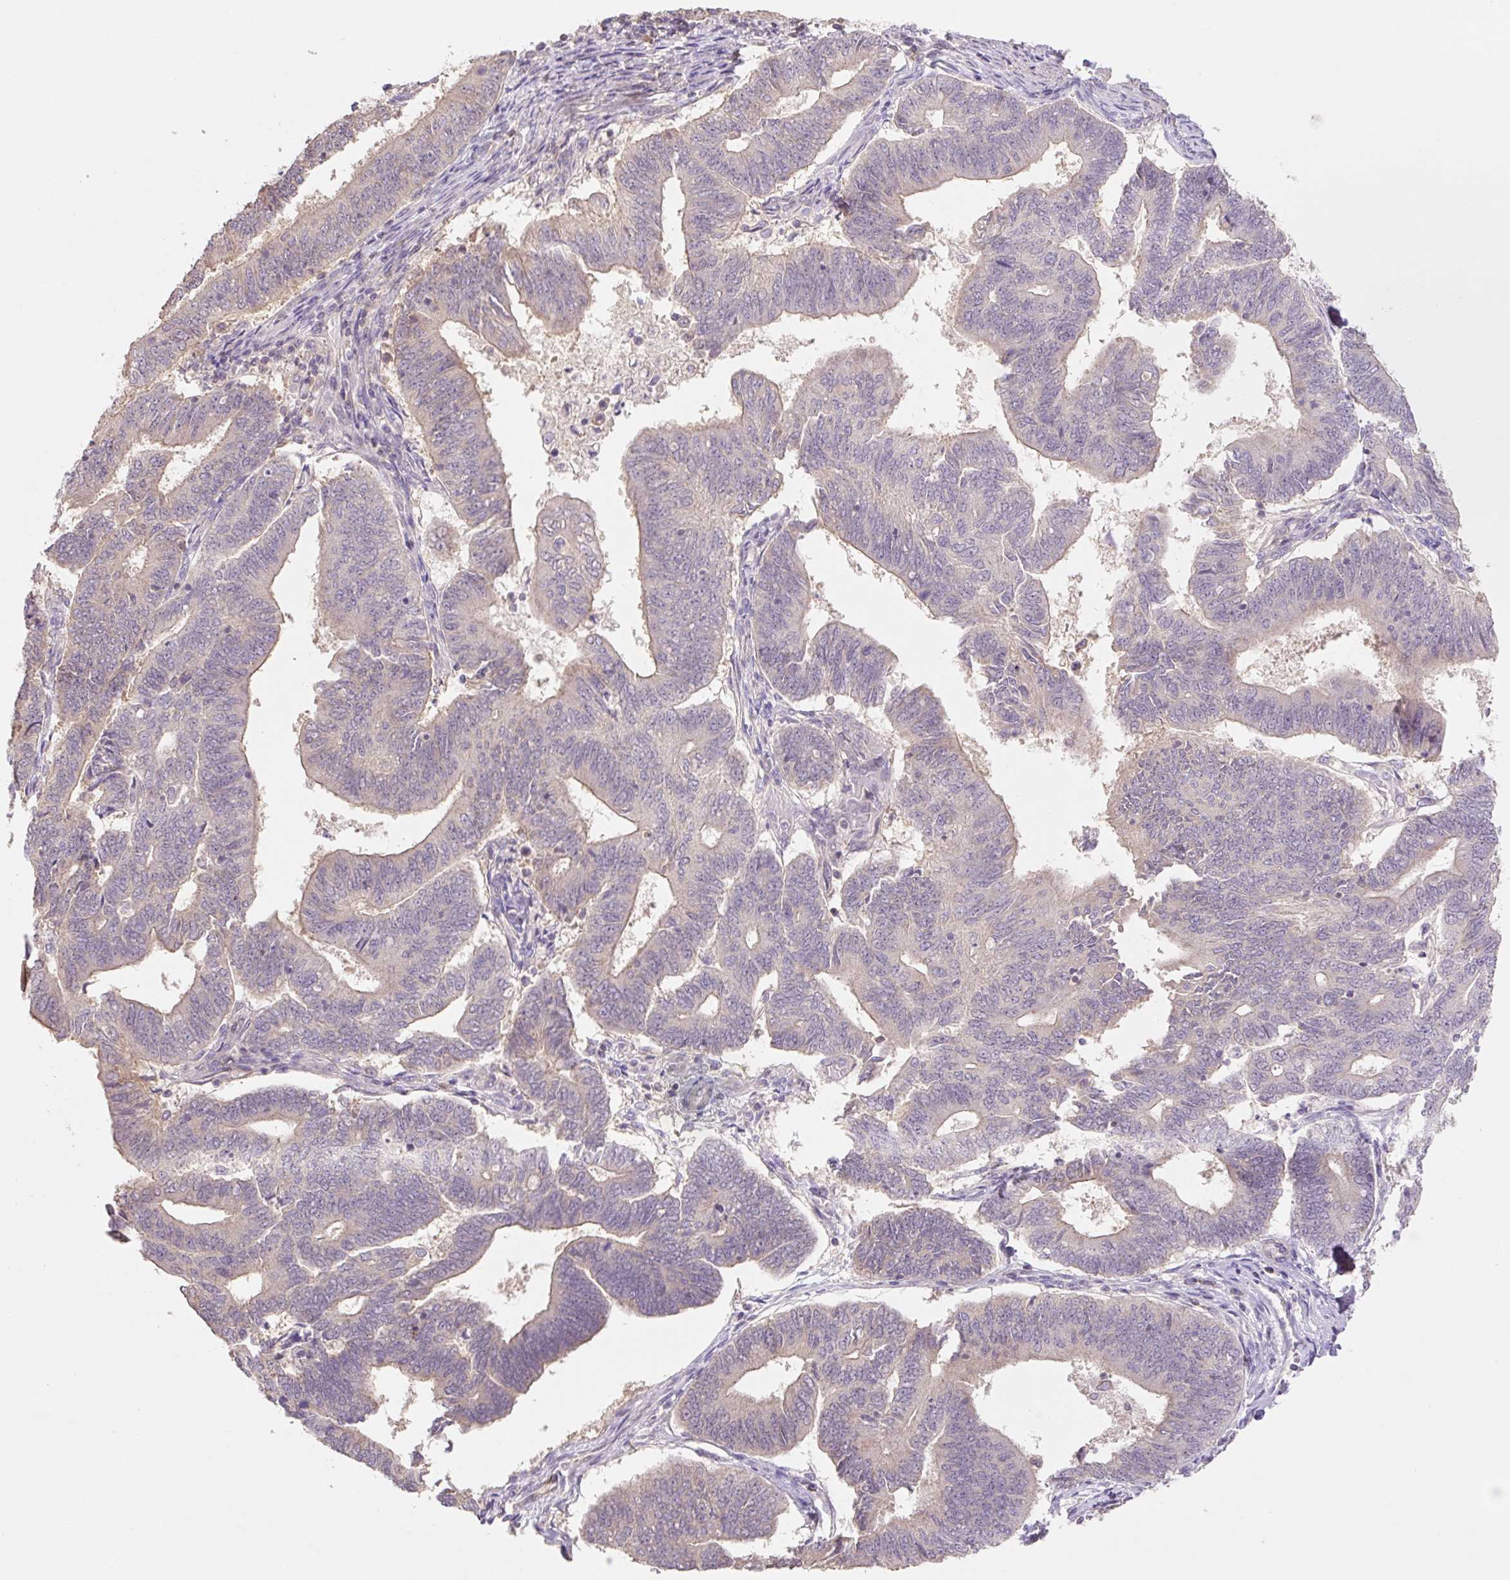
{"staining": {"intensity": "negative", "quantity": "none", "location": "none"}, "tissue": "endometrial cancer", "cell_type": "Tumor cells", "image_type": "cancer", "snomed": [{"axis": "morphology", "description": "Adenocarcinoma, NOS"}, {"axis": "topography", "description": "Endometrium"}], "caption": "Immunohistochemistry image of neoplastic tissue: human endometrial cancer stained with DAB (3,3'-diaminobenzidine) exhibits no significant protein expression in tumor cells.", "gene": "COX8A", "patient": {"sex": "female", "age": 70}}